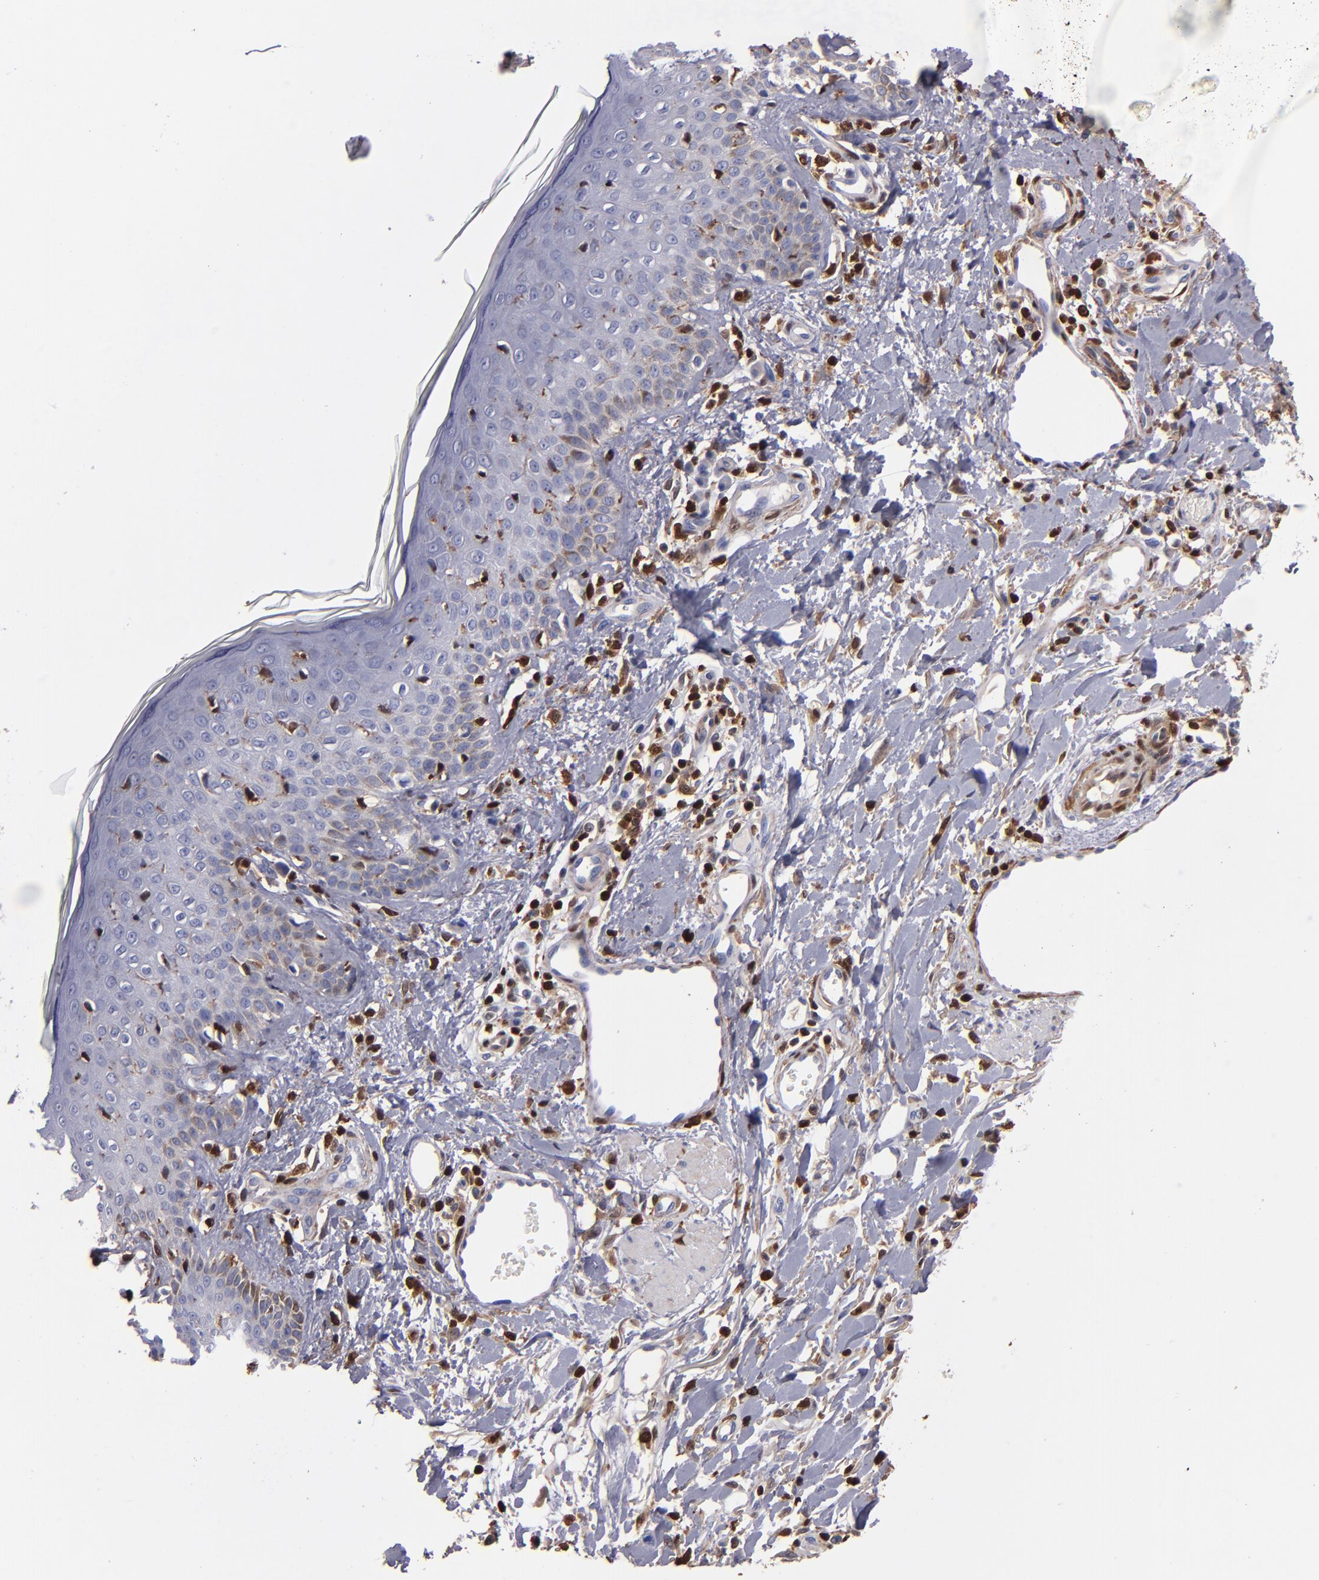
{"staining": {"intensity": "negative", "quantity": "none", "location": "none"}, "tissue": "skin cancer", "cell_type": "Tumor cells", "image_type": "cancer", "snomed": [{"axis": "morphology", "description": "Squamous cell carcinoma, NOS"}, {"axis": "topography", "description": "Skin"}], "caption": "Tumor cells show no significant protein expression in skin squamous cell carcinoma.", "gene": "S100A4", "patient": {"sex": "female", "age": 59}}